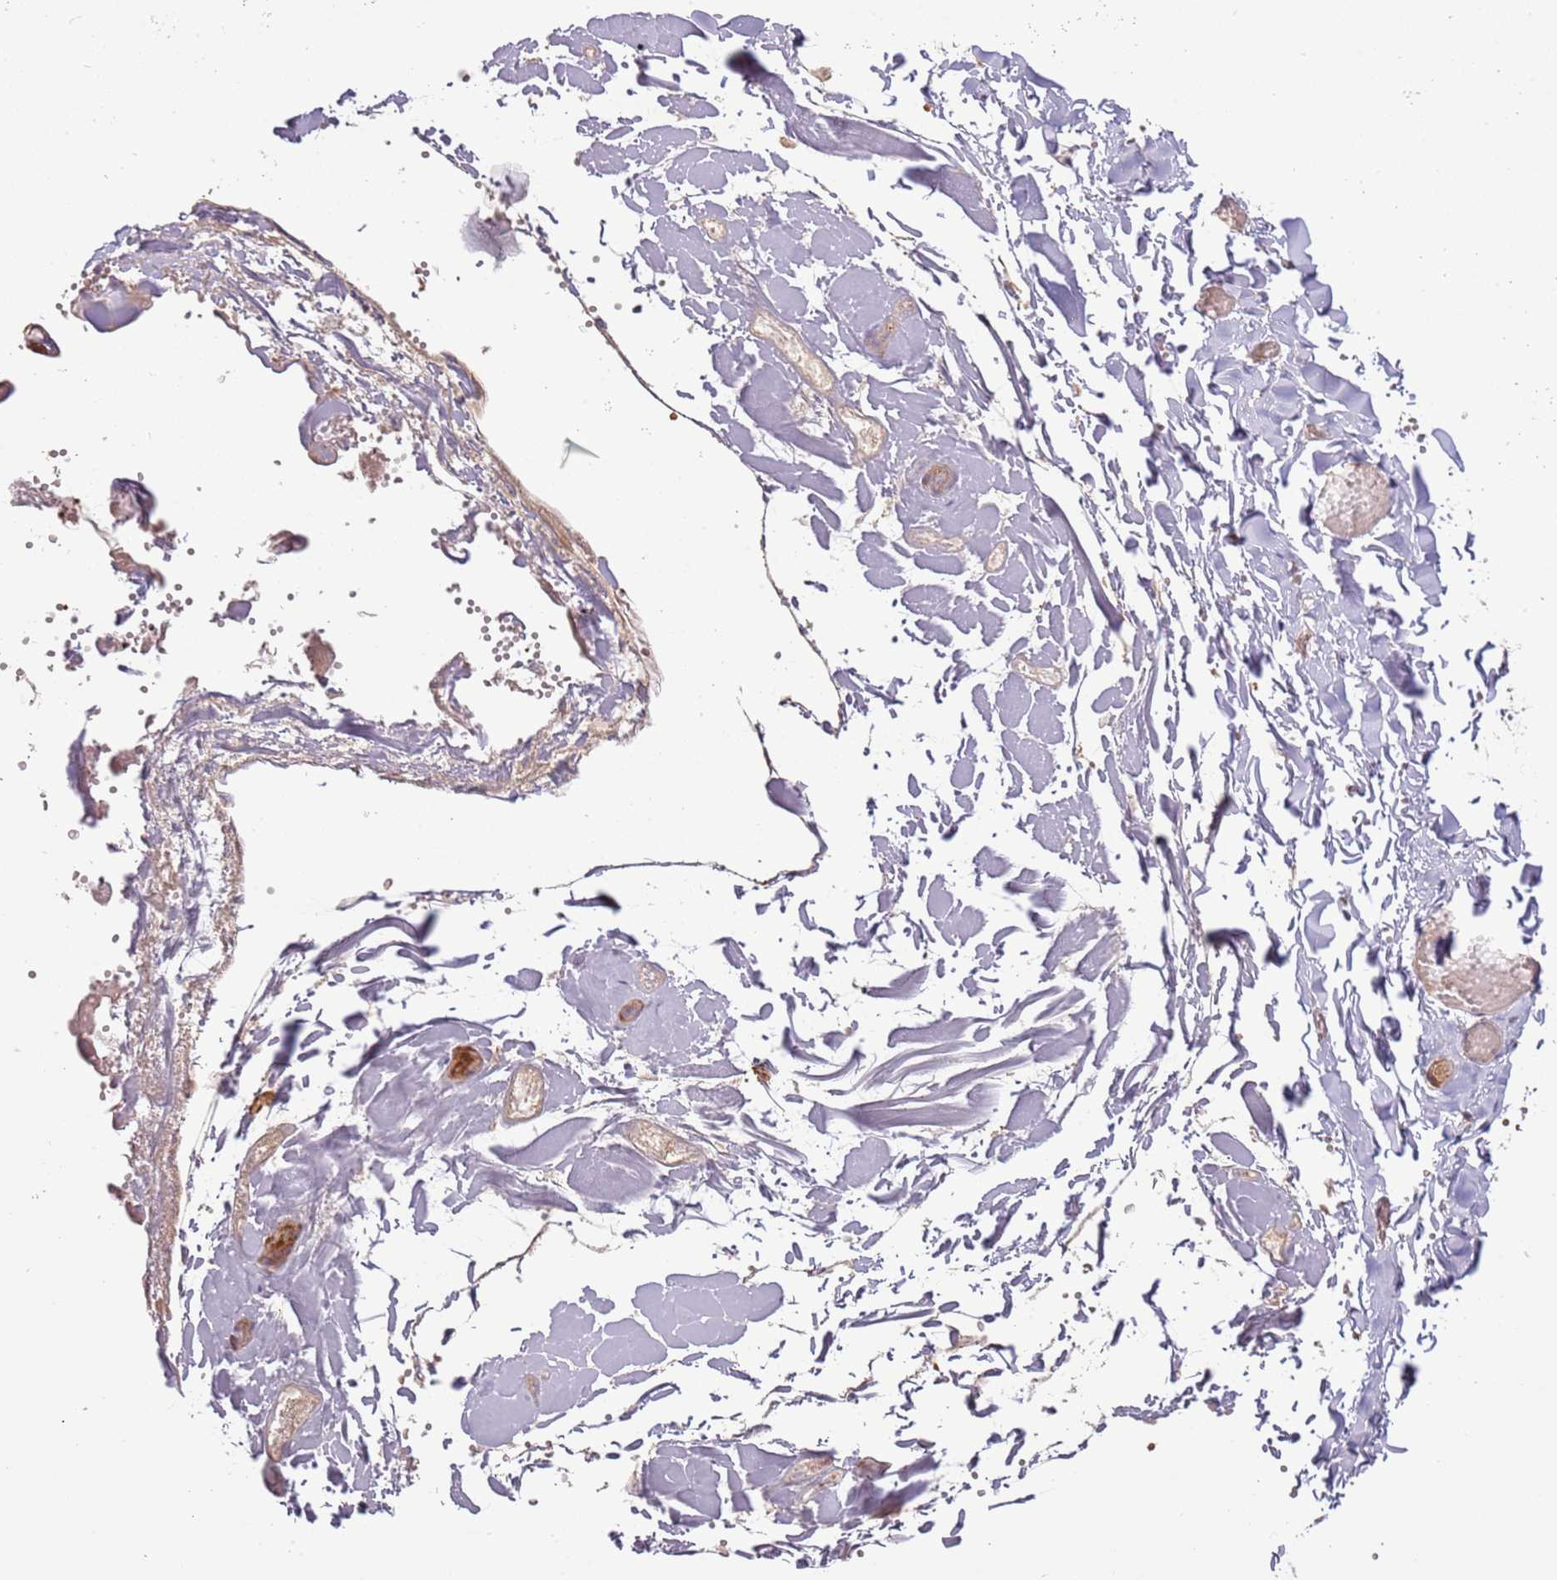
{"staining": {"intensity": "negative", "quantity": "none", "location": "none"}, "tissue": "adipose tissue", "cell_type": "Adipocytes", "image_type": "normal", "snomed": [{"axis": "morphology", "description": "Normal tissue, NOS"}, {"axis": "topography", "description": "Gallbladder"}, {"axis": "topography", "description": "Peripheral nerve tissue"}], "caption": "Adipose tissue was stained to show a protein in brown. There is no significant positivity in adipocytes.", "gene": "RNF128", "patient": {"sex": "male", "age": 38}}